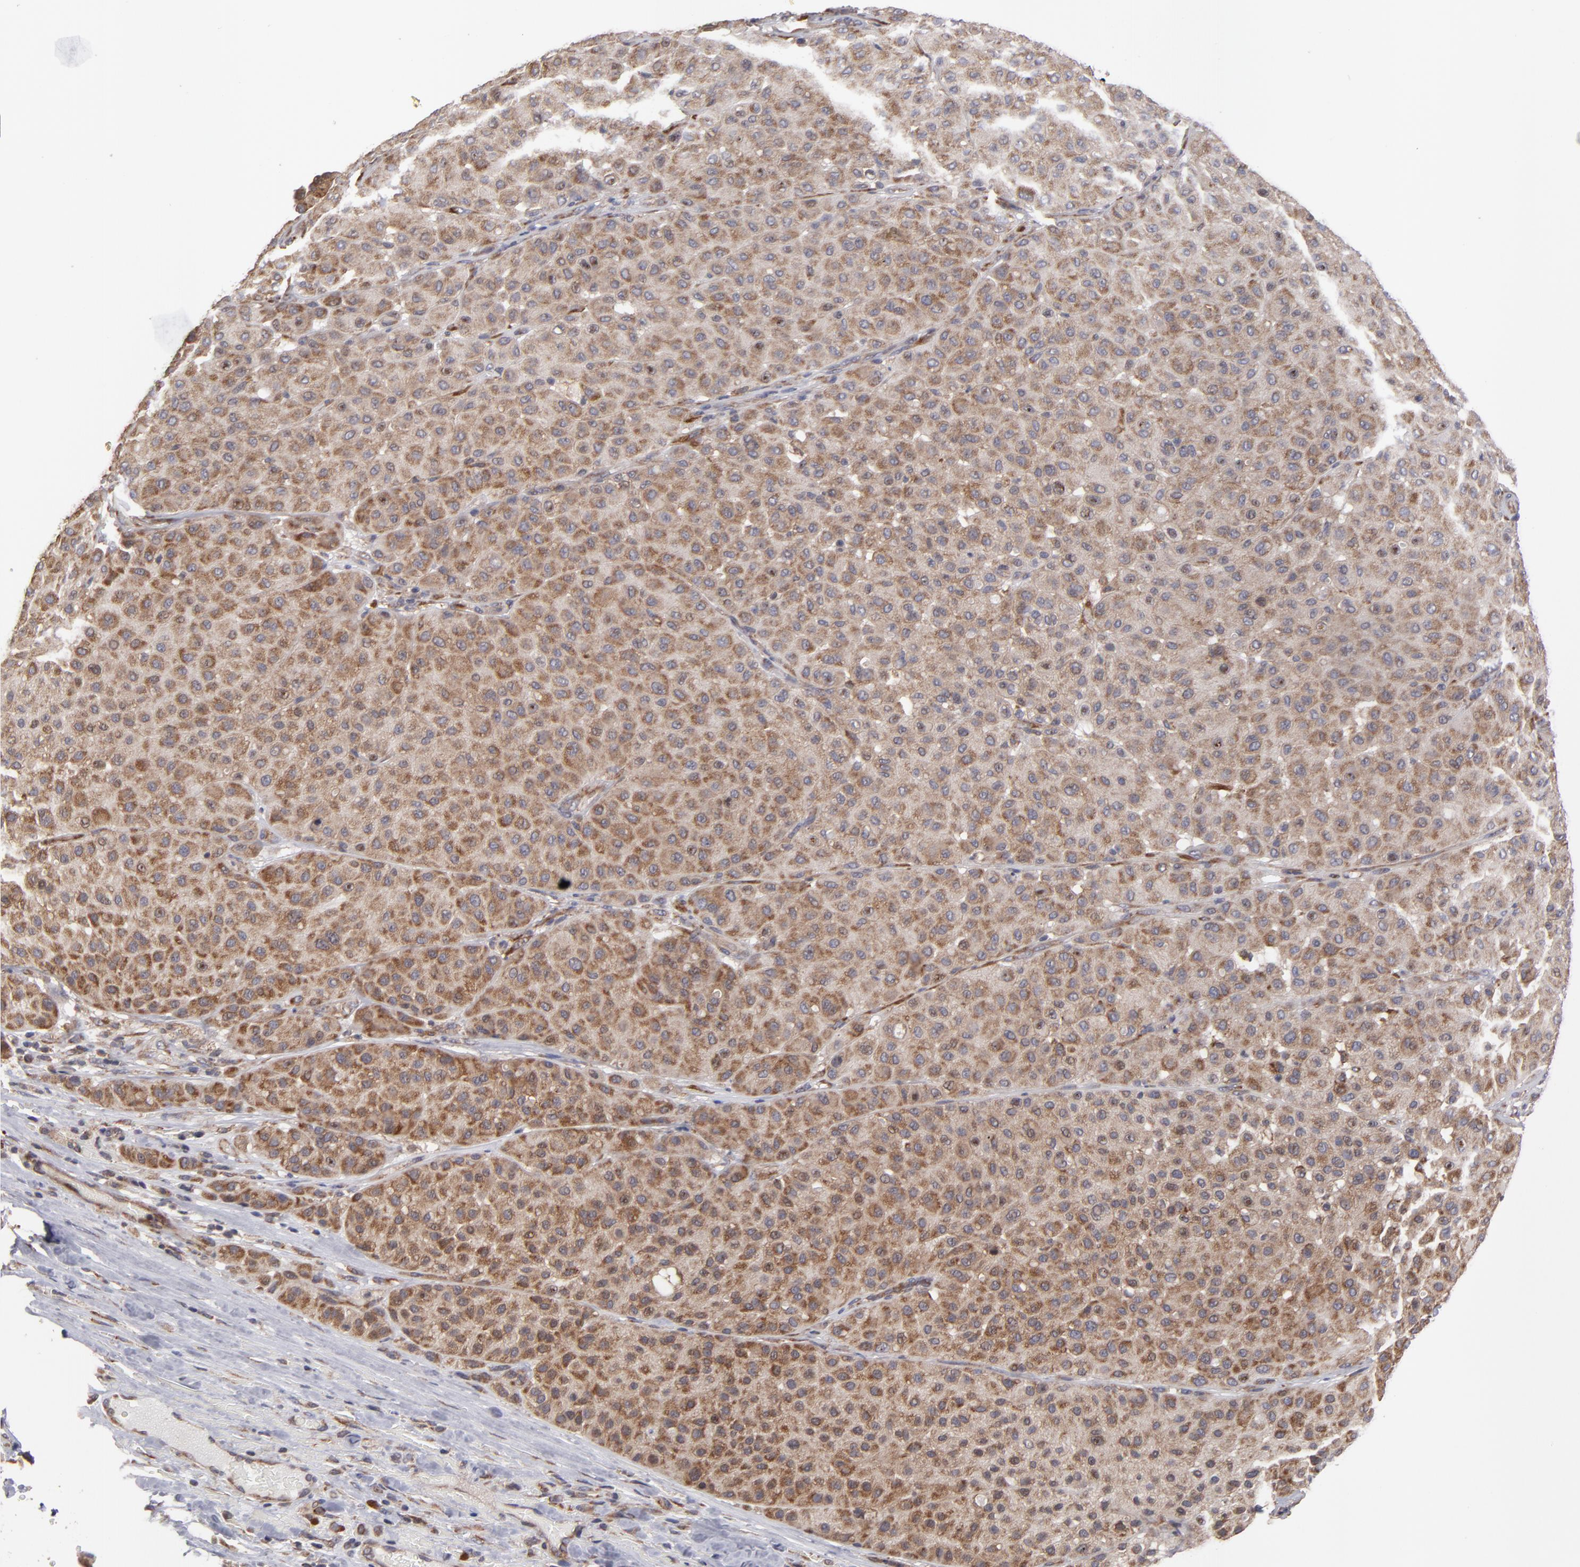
{"staining": {"intensity": "moderate", "quantity": ">75%", "location": "cytoplasmic/membranous"}, "tissue": "melanoma", "cell_type": "Tumor cells", "image_type": "cancer", "snomed": [{"axis": "morphology", "description": "Normal tissue, NOS"}, {"axis": "morphology", "description": "Malignant melanoma, Metastatic site"}, {"axis": "topography", "description": "Skin"}], "caption": "Tumor cells exhibit medium levels of moderate cytoplasmic/membranous positivity in approximately >75% of cells in human malignant melanoma (metastatic site).", "gene": "SND1", "patient": {"sex": "male", "age": 41}}